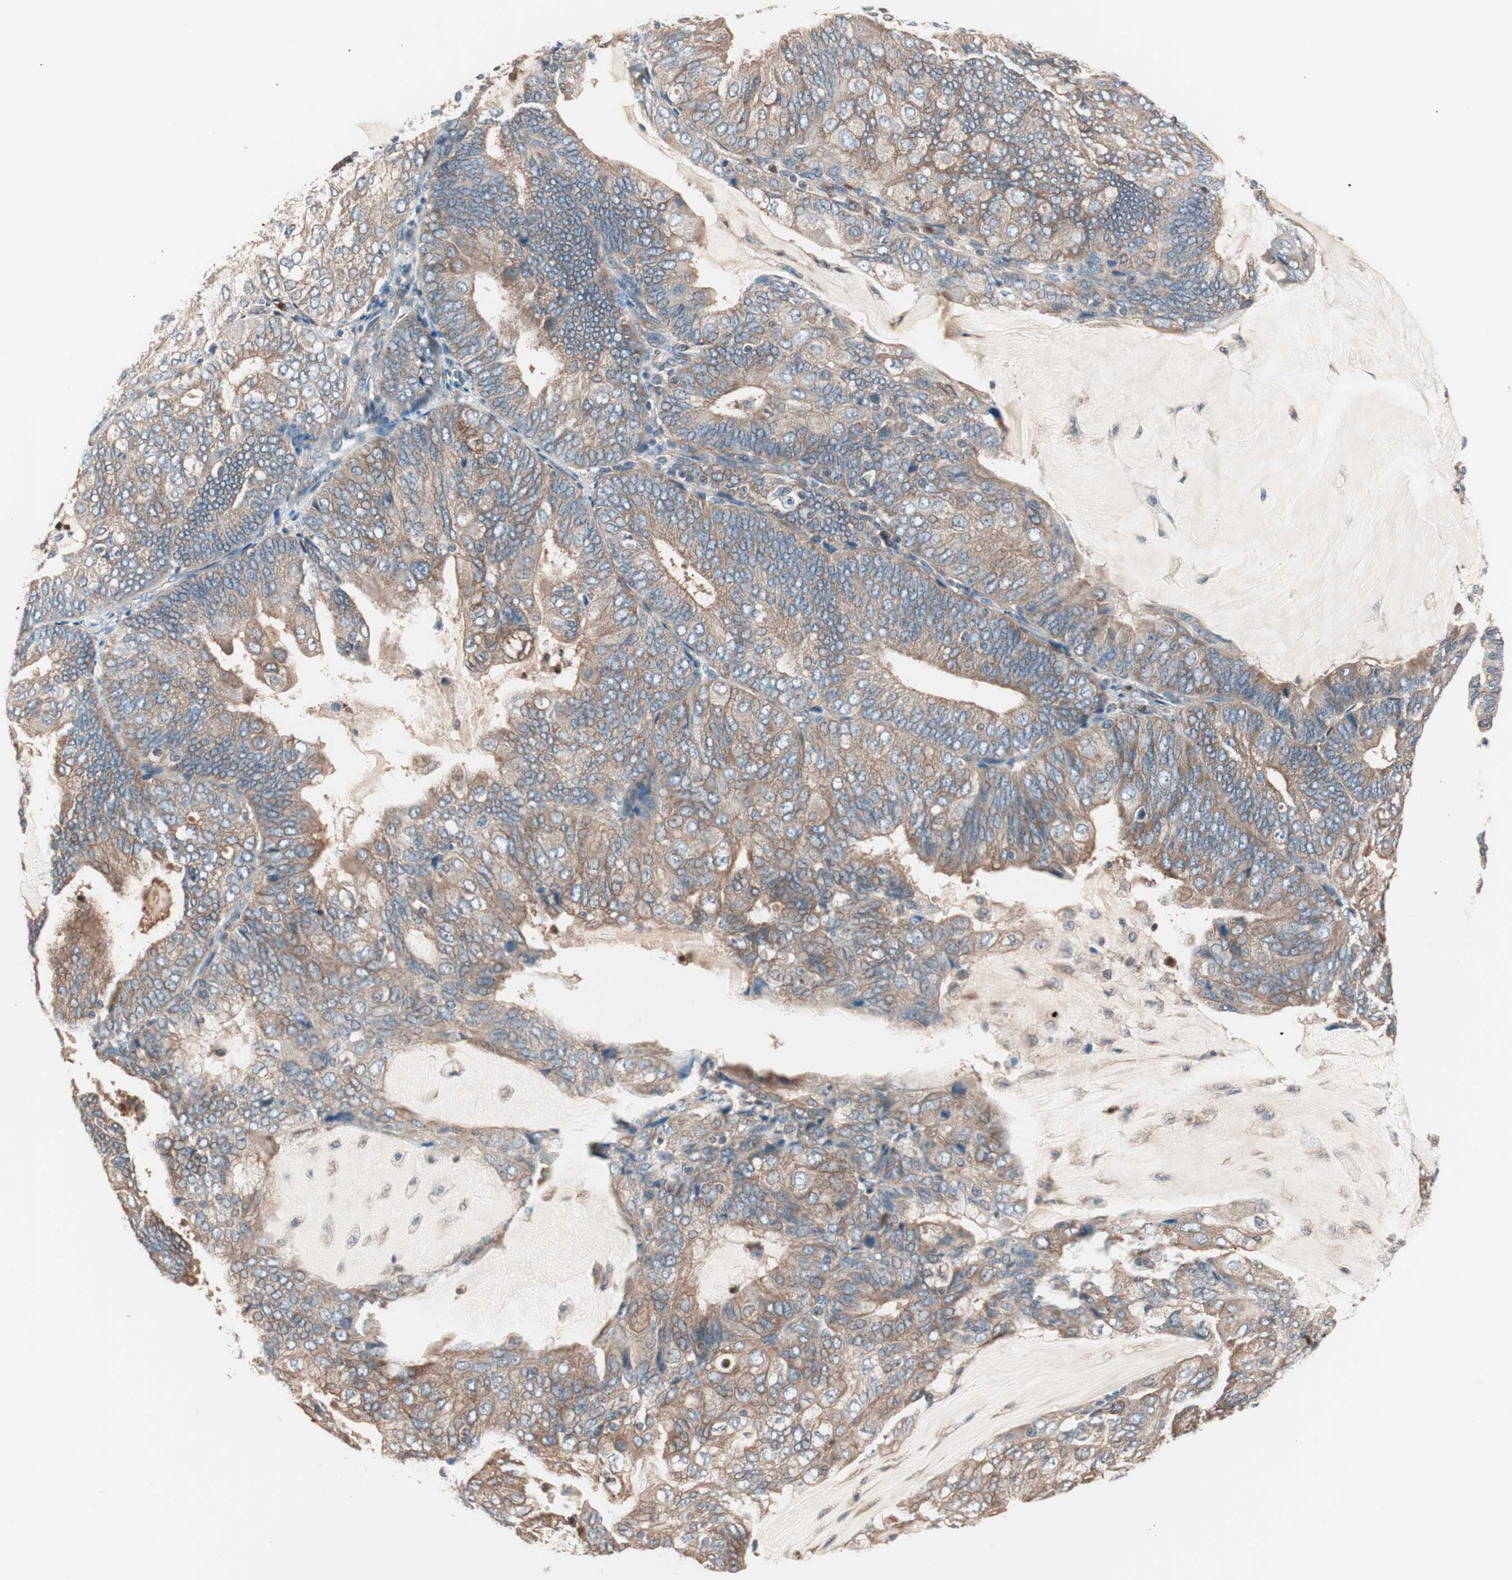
{"staining": {"intensity": "moderate", "quantity": ">75%", "location": "cytoplasmic/membranous"}, "tissue": "endometrial cancer", "cell_type": "Tumor cells", "image_type": "cancer", "snomed": [{"axis": "morphology", "description": "Adenocarcinoma, NOS"}, {"axis": "topography", "description": "Endometrium"}], "caption": "Immunohistochemical staining of adenocarcinoma (endometrial) exhibits moderate cytoplasmic/membranous protein expression in approximately >75% of tumor cells. (DAB (3,3'-diaminobenzidine) IHC with brightfield microscopy, high magnification).", "gene": "TSG101", "patient": {"sex": "female", "age": 81}}